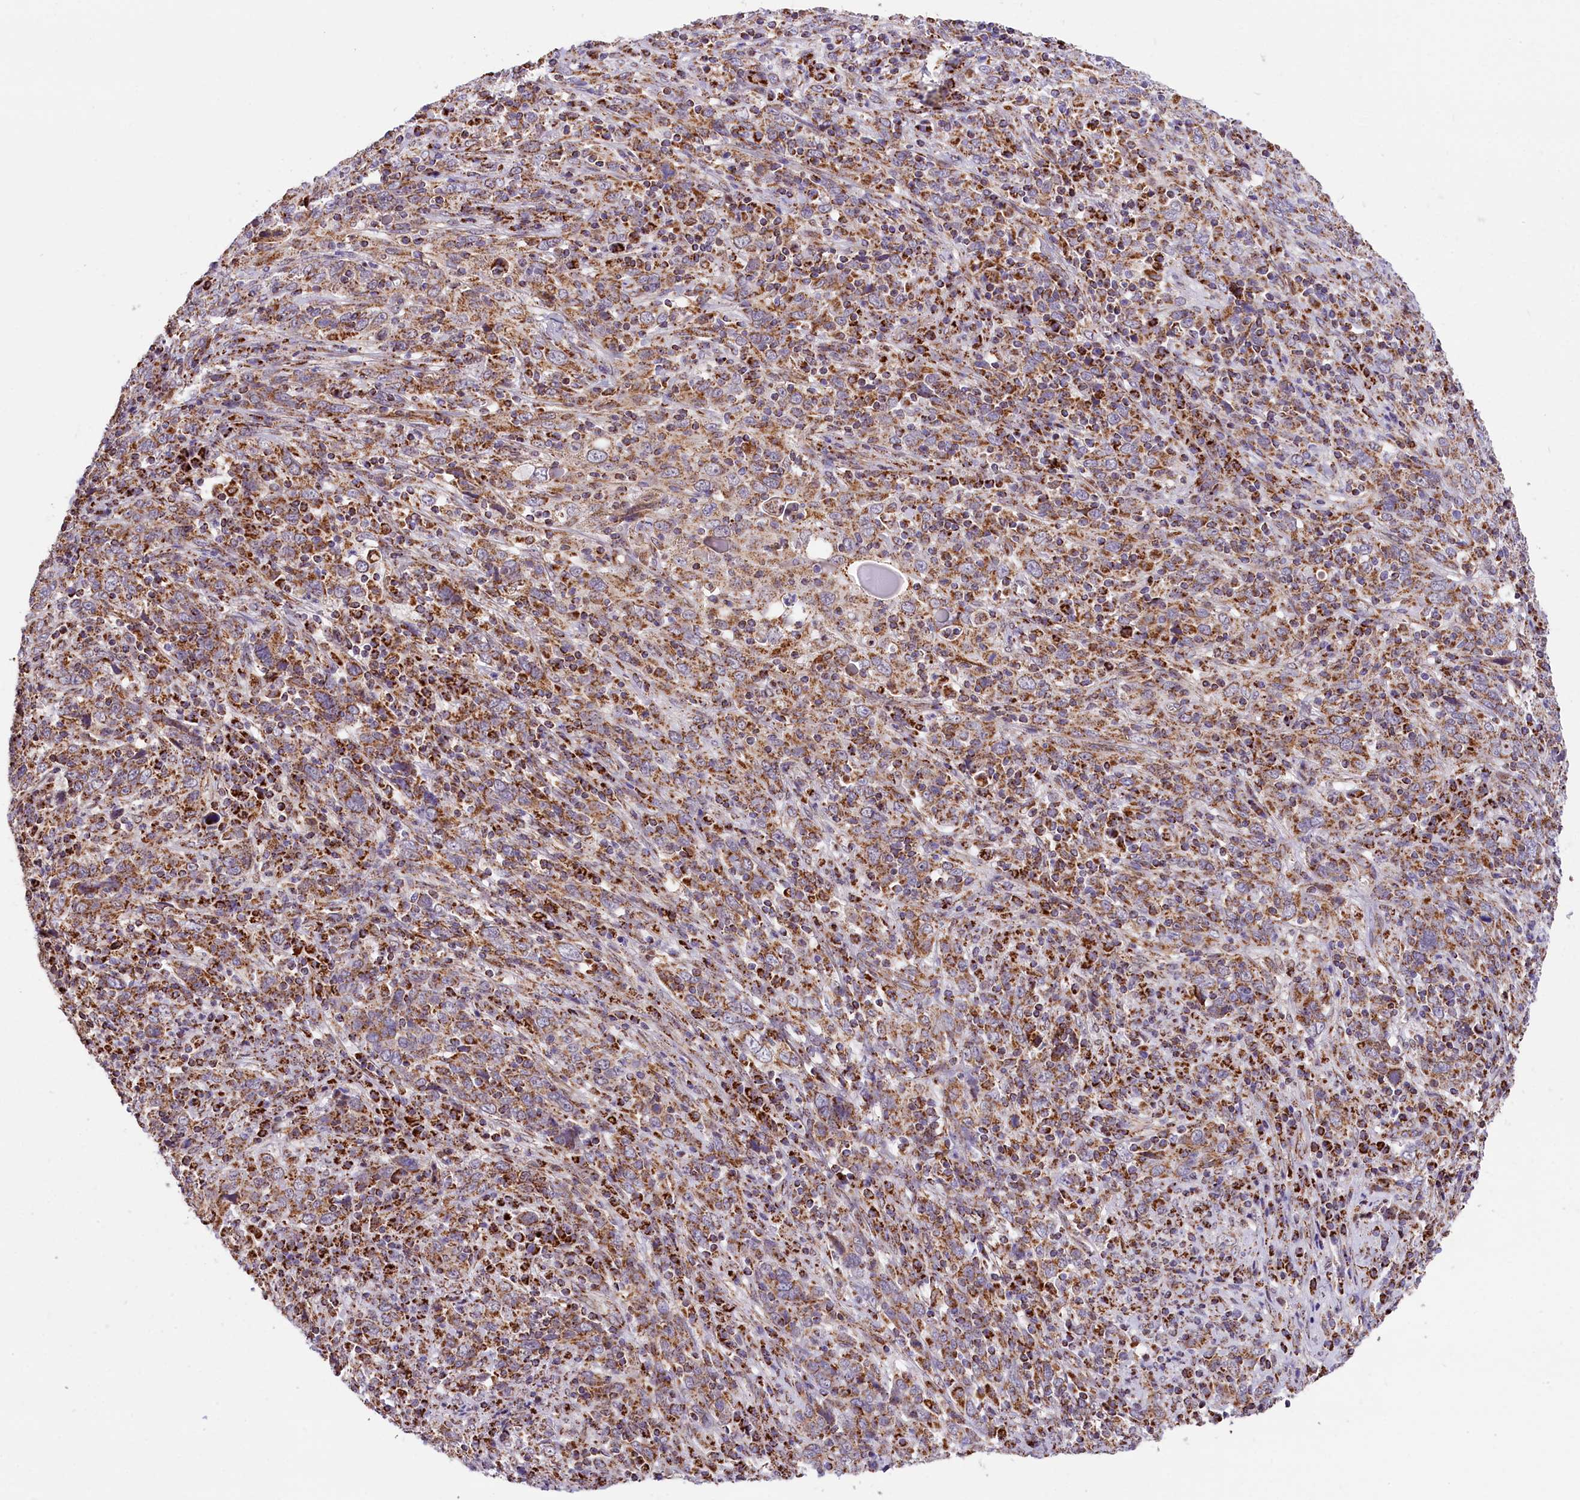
{"staining": {"intensity": "moderate", "quantity": ">75%", "location": "cytoplasmic/membranous"}, "tissue": "cervical cancer", "cell_type": "Tumor cells", "image_type": "cancer", "snomed": [{"axis": "morphology", "description": "Squamous cell carcinoma, NOS"}, {"axis": "topography", "description": "Cervix"}], "caption": "This is a photomicrograph of immunohistochemistry (IHC) staining of cervical cancer, which shows moderate staining in the cytoplasmic/membranous of tumor cells.", "gene": "NDUFA8", "patient": {"sex": "female", "age": 46}}